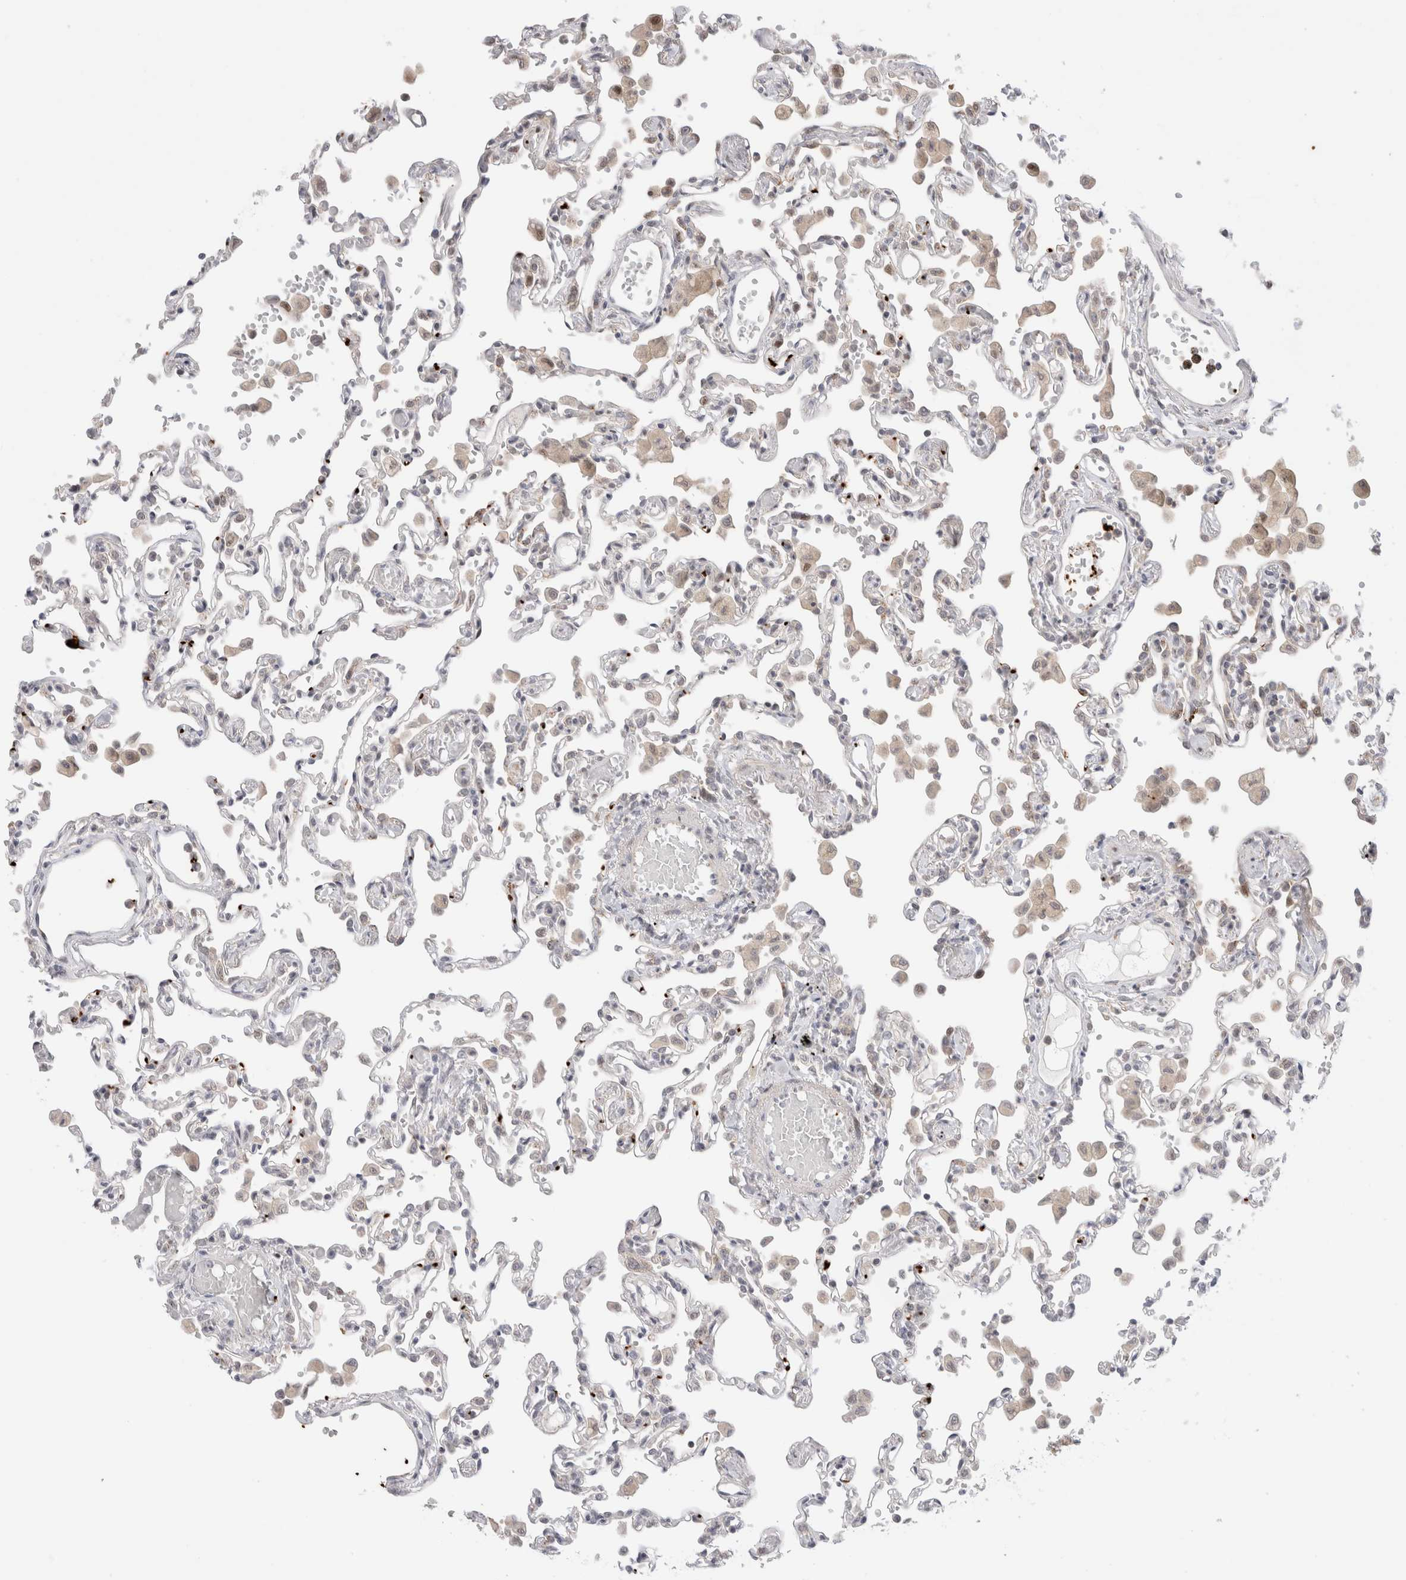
{"staining": {"intensity": "negative", "quantity": "none", "location": "none"}, "tissue": "lung", "cell_type": "Alveolar cells", "image_type": "normal", "snomed": [{"axis": "morphology", "description": "Normal tissue, NOS"}, {"axis": "topography", "description": "Bronchus"}, {"axis": "topography", "description": "Lung"}], "caption": "An immunohistochemistry (IHC) photomicrograph of unremarkable lung is shown. There is no staining in alveolar cells of lung.", "gene": "VPS28", "patient": {"sex": "female", "age": 49}}